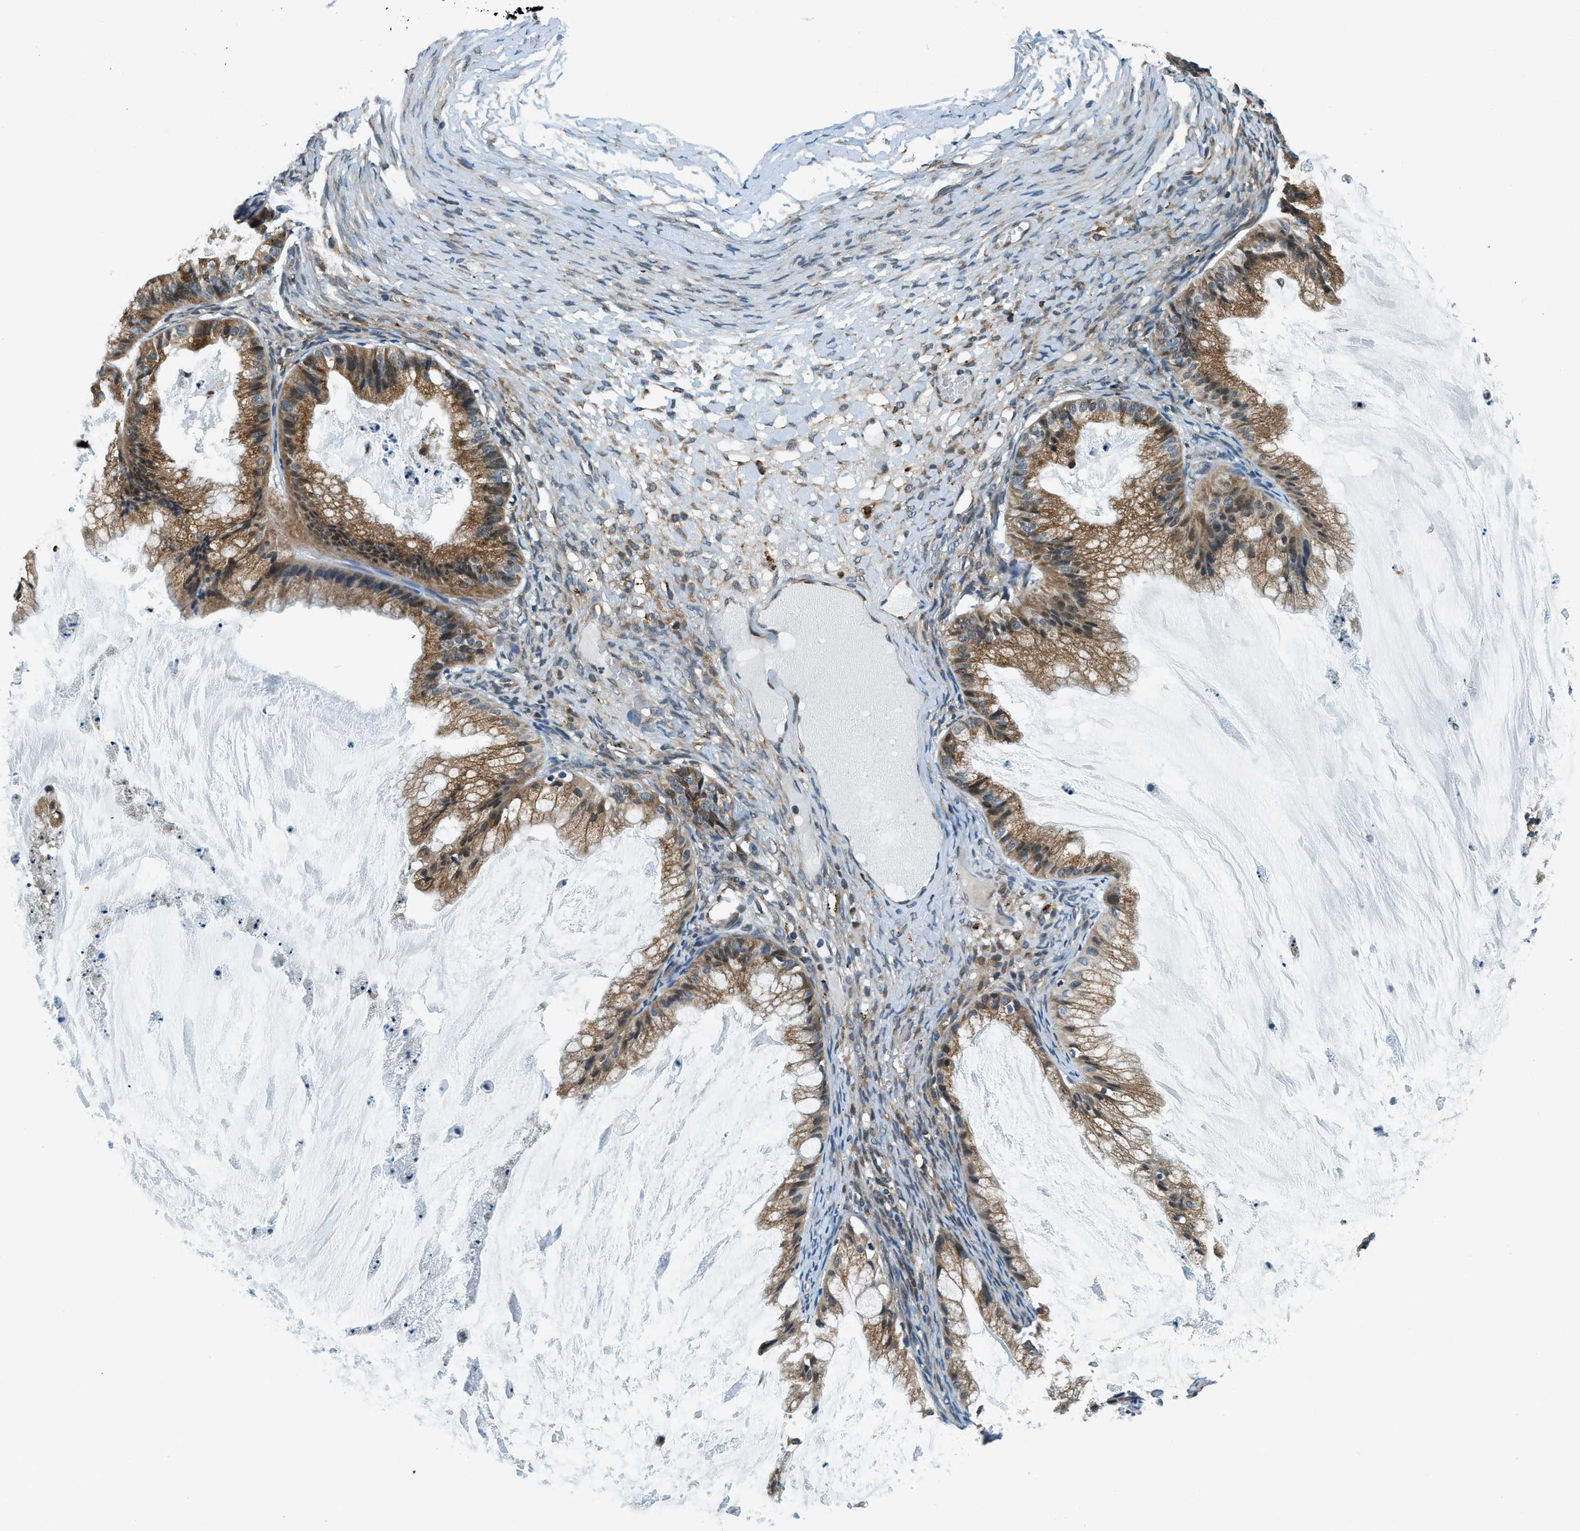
{"staining": {"intensity": "moderate", "quantity": ">75%", "location": "cytoplasmic/membranous"}, "tissue": "ovarian cancer", "cell_type": "Tumor cells", "image_type": "cancer", "snomed": [{"axis": "morphology", "description": "Cystadenocarcinoma, mucinous, NOS"}, {"axis": "topography", "description": "Ovary"}], "caption": "Tumor cells reveal moderate cytoplasmic/membranous staining in about >75% of cells in ovarian cancer.", "gene": "GINM1", "patient": {"sex": "female", "age": 57}}